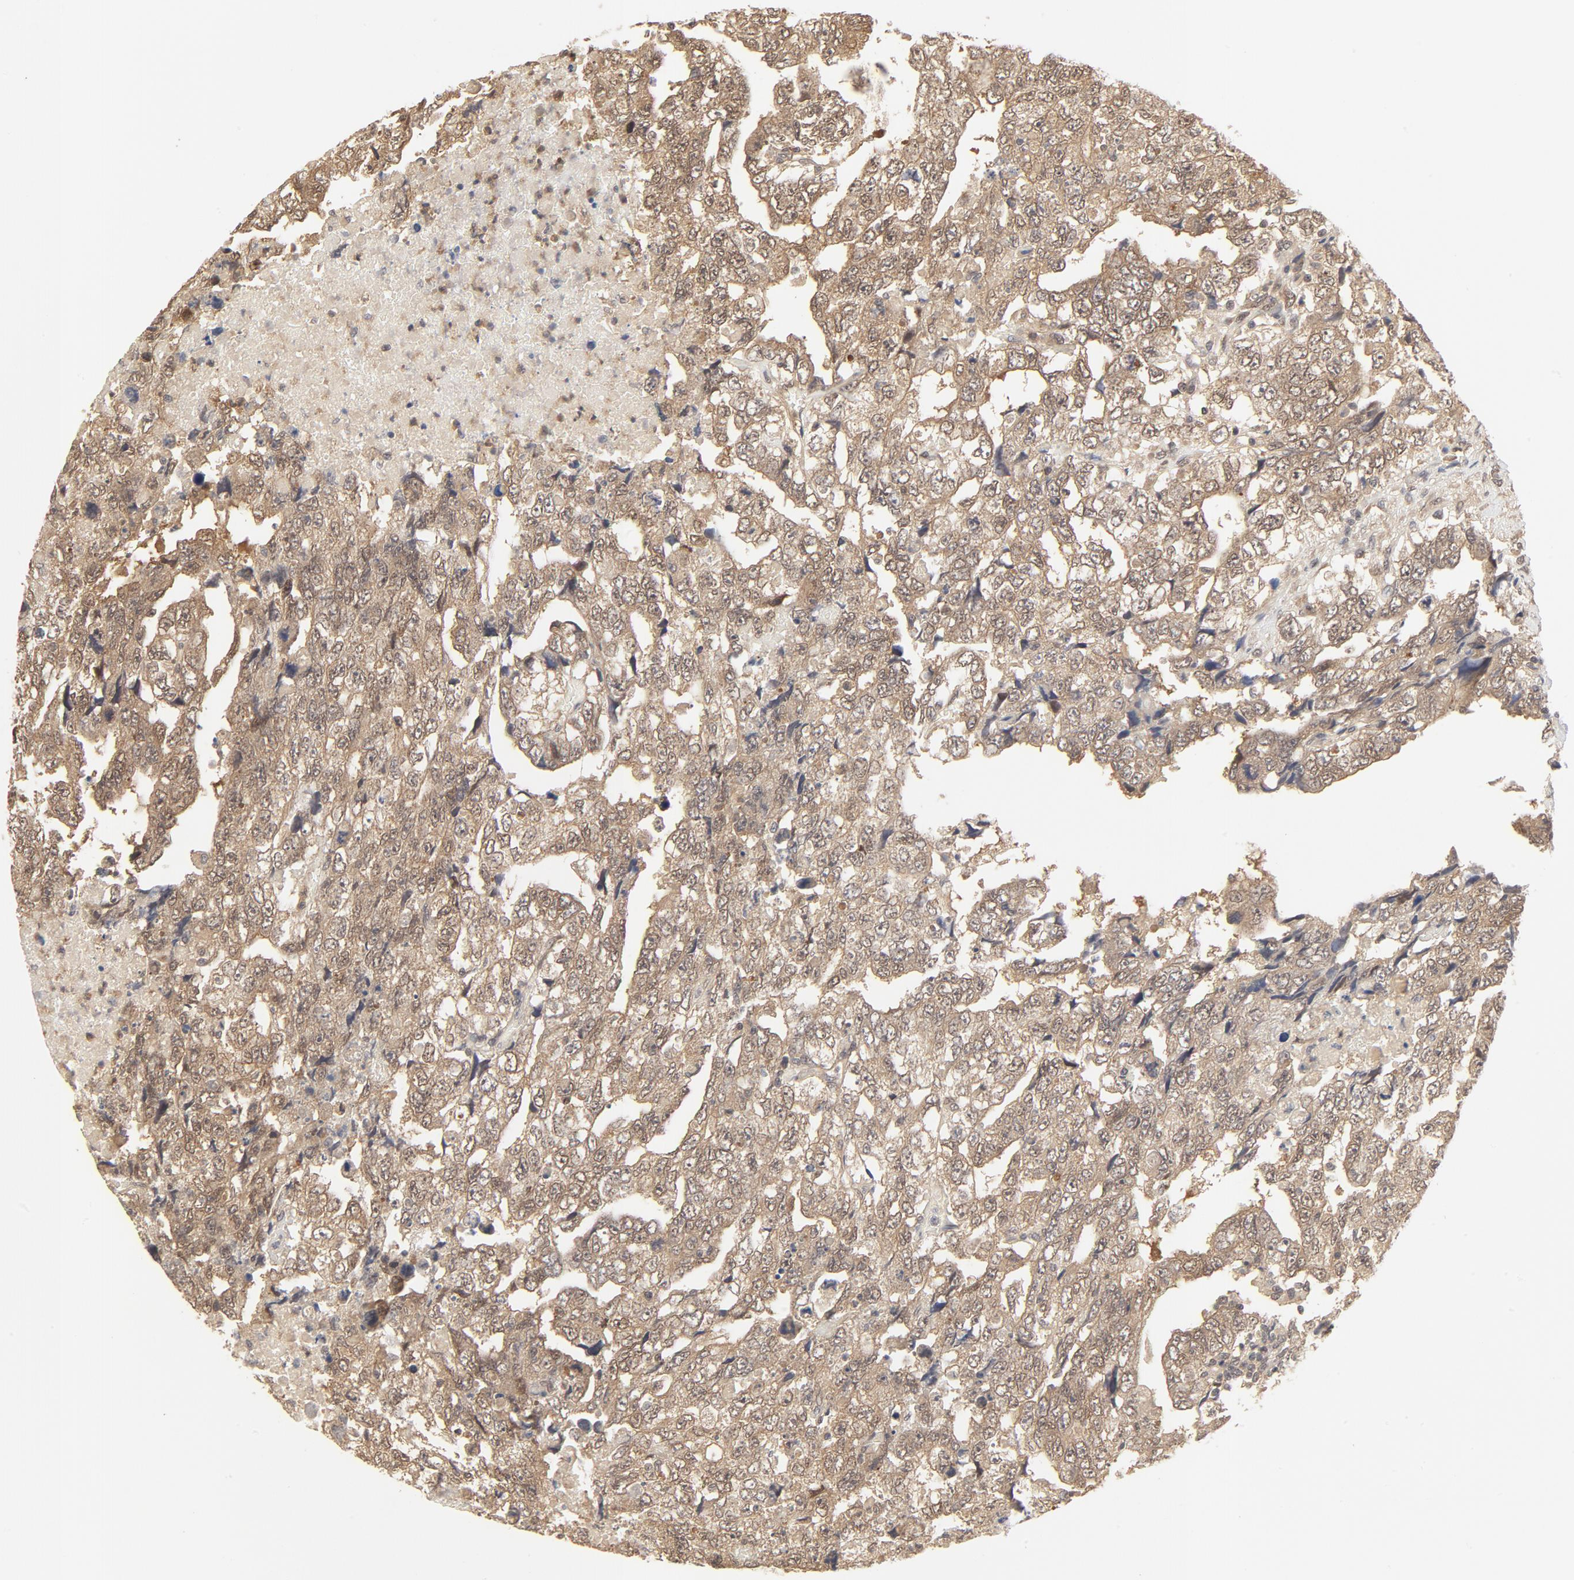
{"staining": {"intensity": "weak", "quantity": ">75%", "location": "cytoplasmic/membranous,nuclear"}, "tissue": "testis cancer", "cell_type": "Tumor cells", "image_type": "cancer", "snomed": [{"axis": "morphology", "description": "Carcinoma, Embryonal, NOS"}, {"axis": "topography", "description": "Testis"}], "caption": "IHC staining of testis embryonal carcinoma, which demonstrates low levels of weak cytoplasmic/membranous and nuclear staining in about >75% of tumor cells indicating weak cytoplasmic/membranous and nuclear protein staining. The staining was performed using DAB (brown) for protein detection and nuclei were counterstained in hematoxylin (blue).", "gene": "NEDD8", "patient": {"sex": "male", "age": 36}}